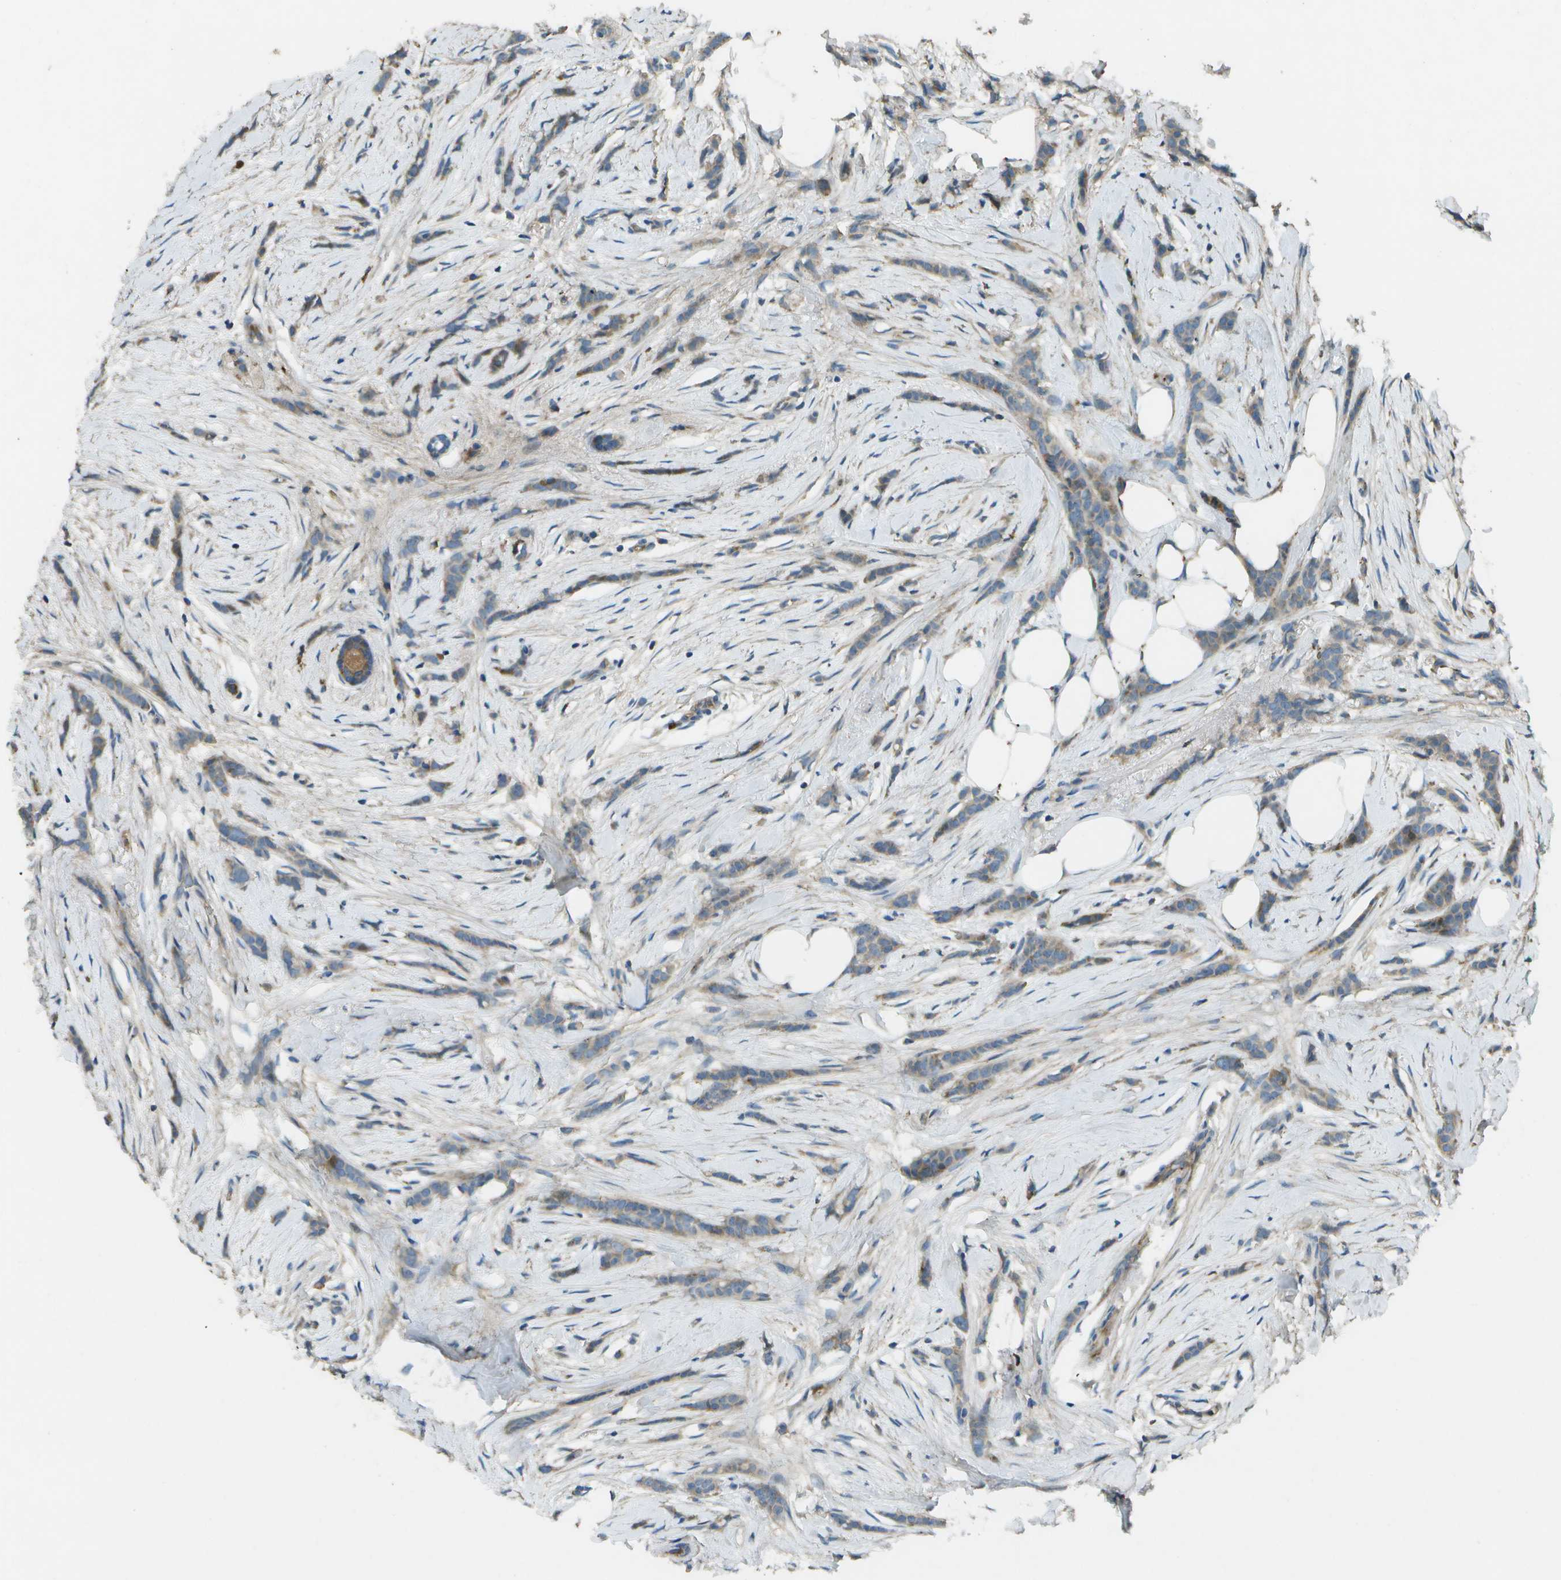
{"staining": {"intensity": "moderate", "quantity": "25%-75%", "location": "cytoplasmic/membranous"}, "tissue": "breast cancer", "cell_type": "Tumor cells", "image_type": "cancer", "snomed": [{"axis": "morphology", "description": "Lobular carcinoma, in situ"}, {"axis": "morphology", "description": "Lobular carcinoma"}, {"axis": "topography", "description": "Breast"}], "caption": "High-power microscopy captured an immunohistochemistry (IHC) histopathology image of breast cancer, revealing moderate cytoplasmic/membranous expression in about 25%-75% of tumor cells.", "gene": "PXYLP1", "patient": {"sex": "female", "age": 41}}